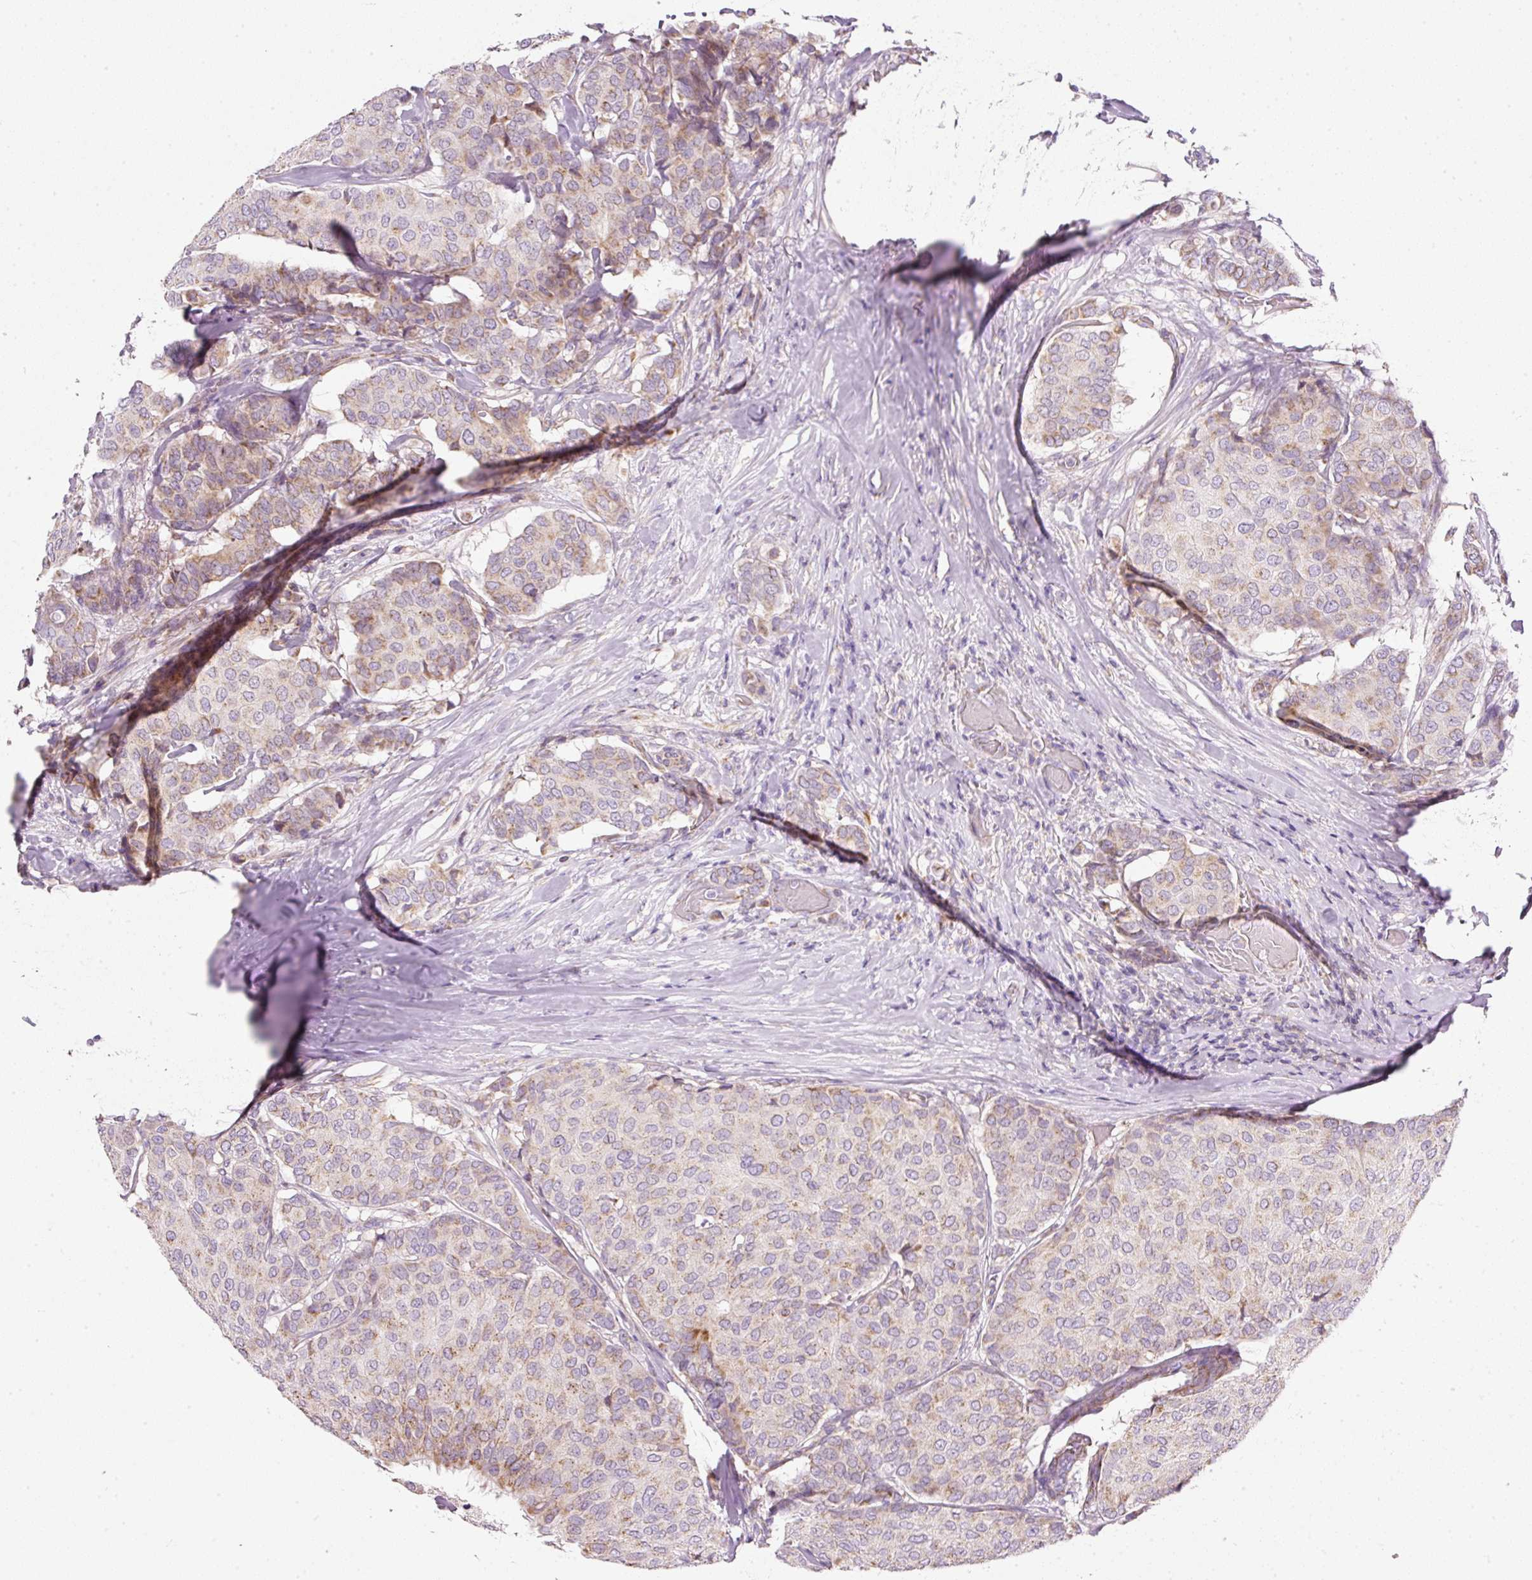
{"staining": {"intensity": "moderate", "quantity": "25%-75%", "location": "cytoplasmic/membranous"}, "tissue": "breast cancer", "cell_type": "Tumor cells", "image_type": "cancer", "snomed": [{"axis": "morphology", "description": "Duct carcinoma"}, {"axis": "topography", "description": "Breast"}], "caption": "Protein staining exhibits moderate cytoplasmic/membranous staining in about 25%-75% of tumor cells in breast cancer (invasive ductal carcinoma). (DAB (3,3'-diaminobenzidine) IHC with brightfield microscopy, high magnification).", "gene": "NDUFA1", "patient": {"sex": "female", "age": 75}}